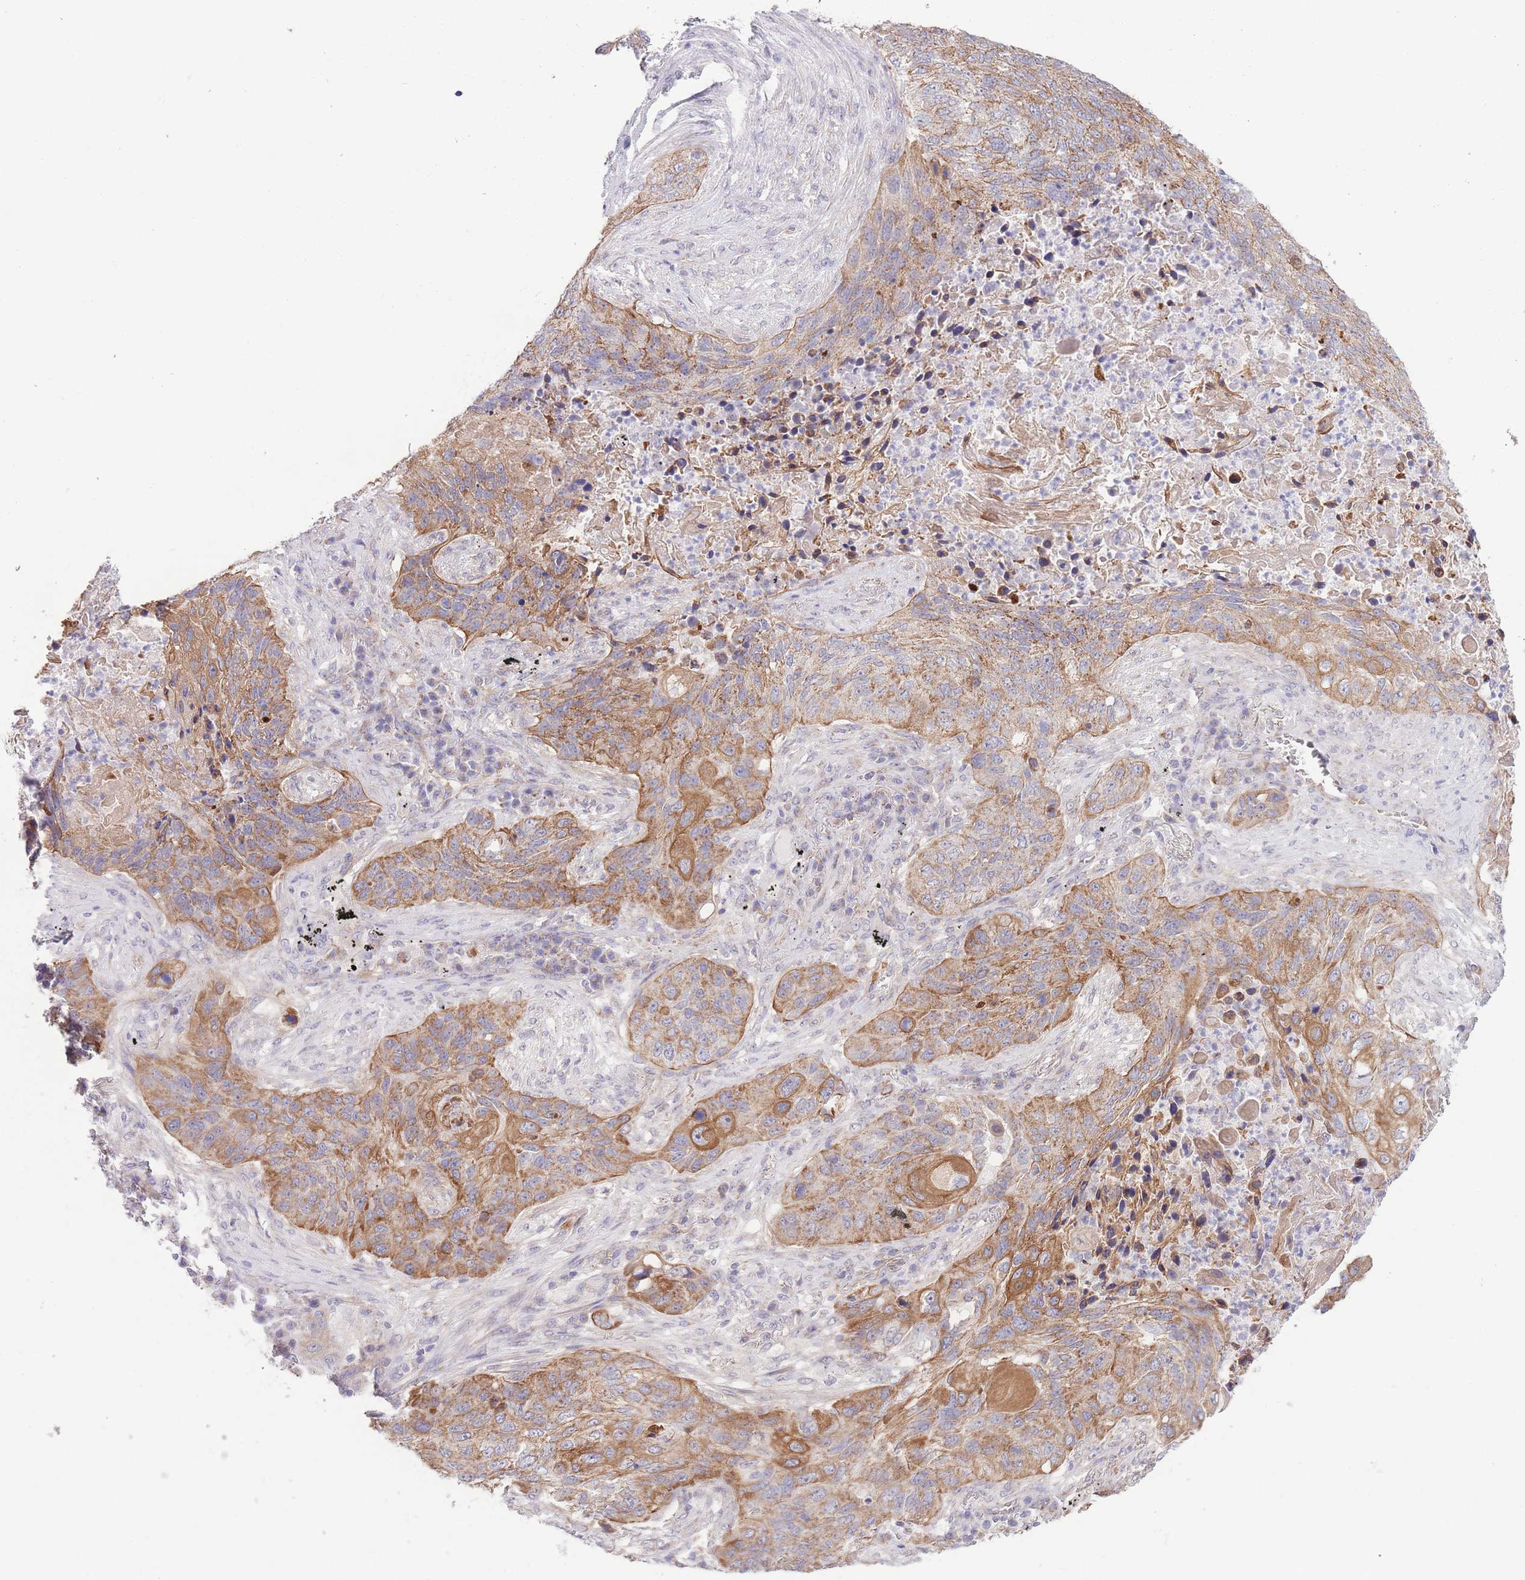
{"staining": {"intensity": "moderate", "quantity": ">75%", "location": "cytoplasmic/membranous"}, "tissue": "lung cancer", "cell_type": "Tumor cells", "image_type": "cancer", "snomed": [{"axis": "morphology", "description": "Squamous cell carcinoma, NOS"}, {"axis": "topography", "description": "Lung"}], "caption": "This photomicrograph displays lung cancer stained with immunohistochemistry (IHC) to label a protein in brown. The cytoplasmic/membranous of tumor cells show moderate positivity for the protein. Nuclei are counter-stained blue.", "gene": "MRPS31", "patient": {"sex": "female", "age": 63}}